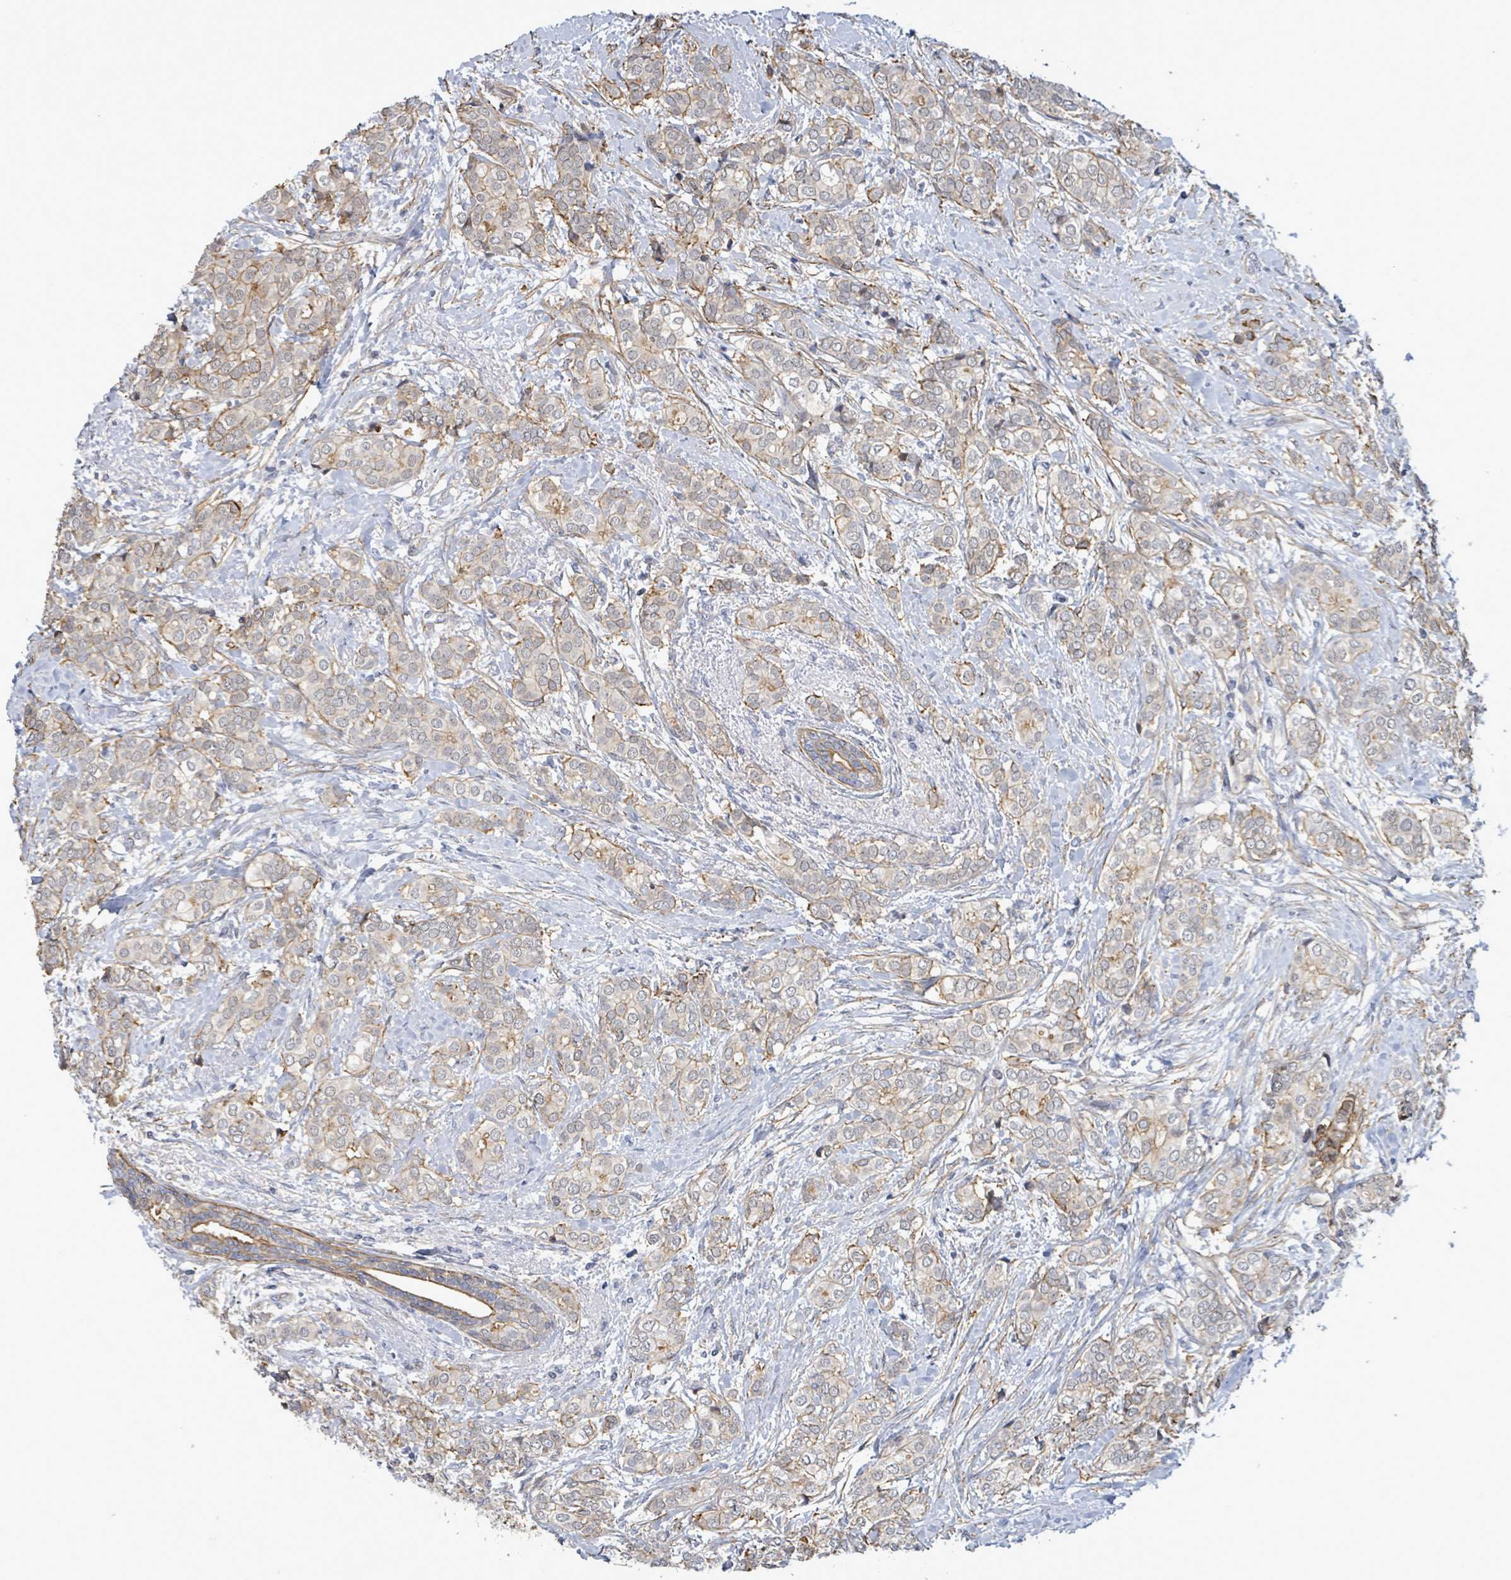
{"staining": {"intensity": "weak", "quantity": "25%-75%", "location": "cytoplasmic/membranous"}, "tissue": "breast cancer", "cell_type": "Tumor cells", "image_type": "cancer", "snomed": [{"axis": "morphology", "description": "Duct carcinoma"}, {"axis": "topography", "description": "Breast"}], "caption": "Approximately 25%-75% of tumor cells in human breast cancer display weak cytoplasmic/membranous protein positivity as visualized by brown immunohistochemical staining.", "gene": "DMRTC1B", "patient": {"sex": "female", "age": 73}}